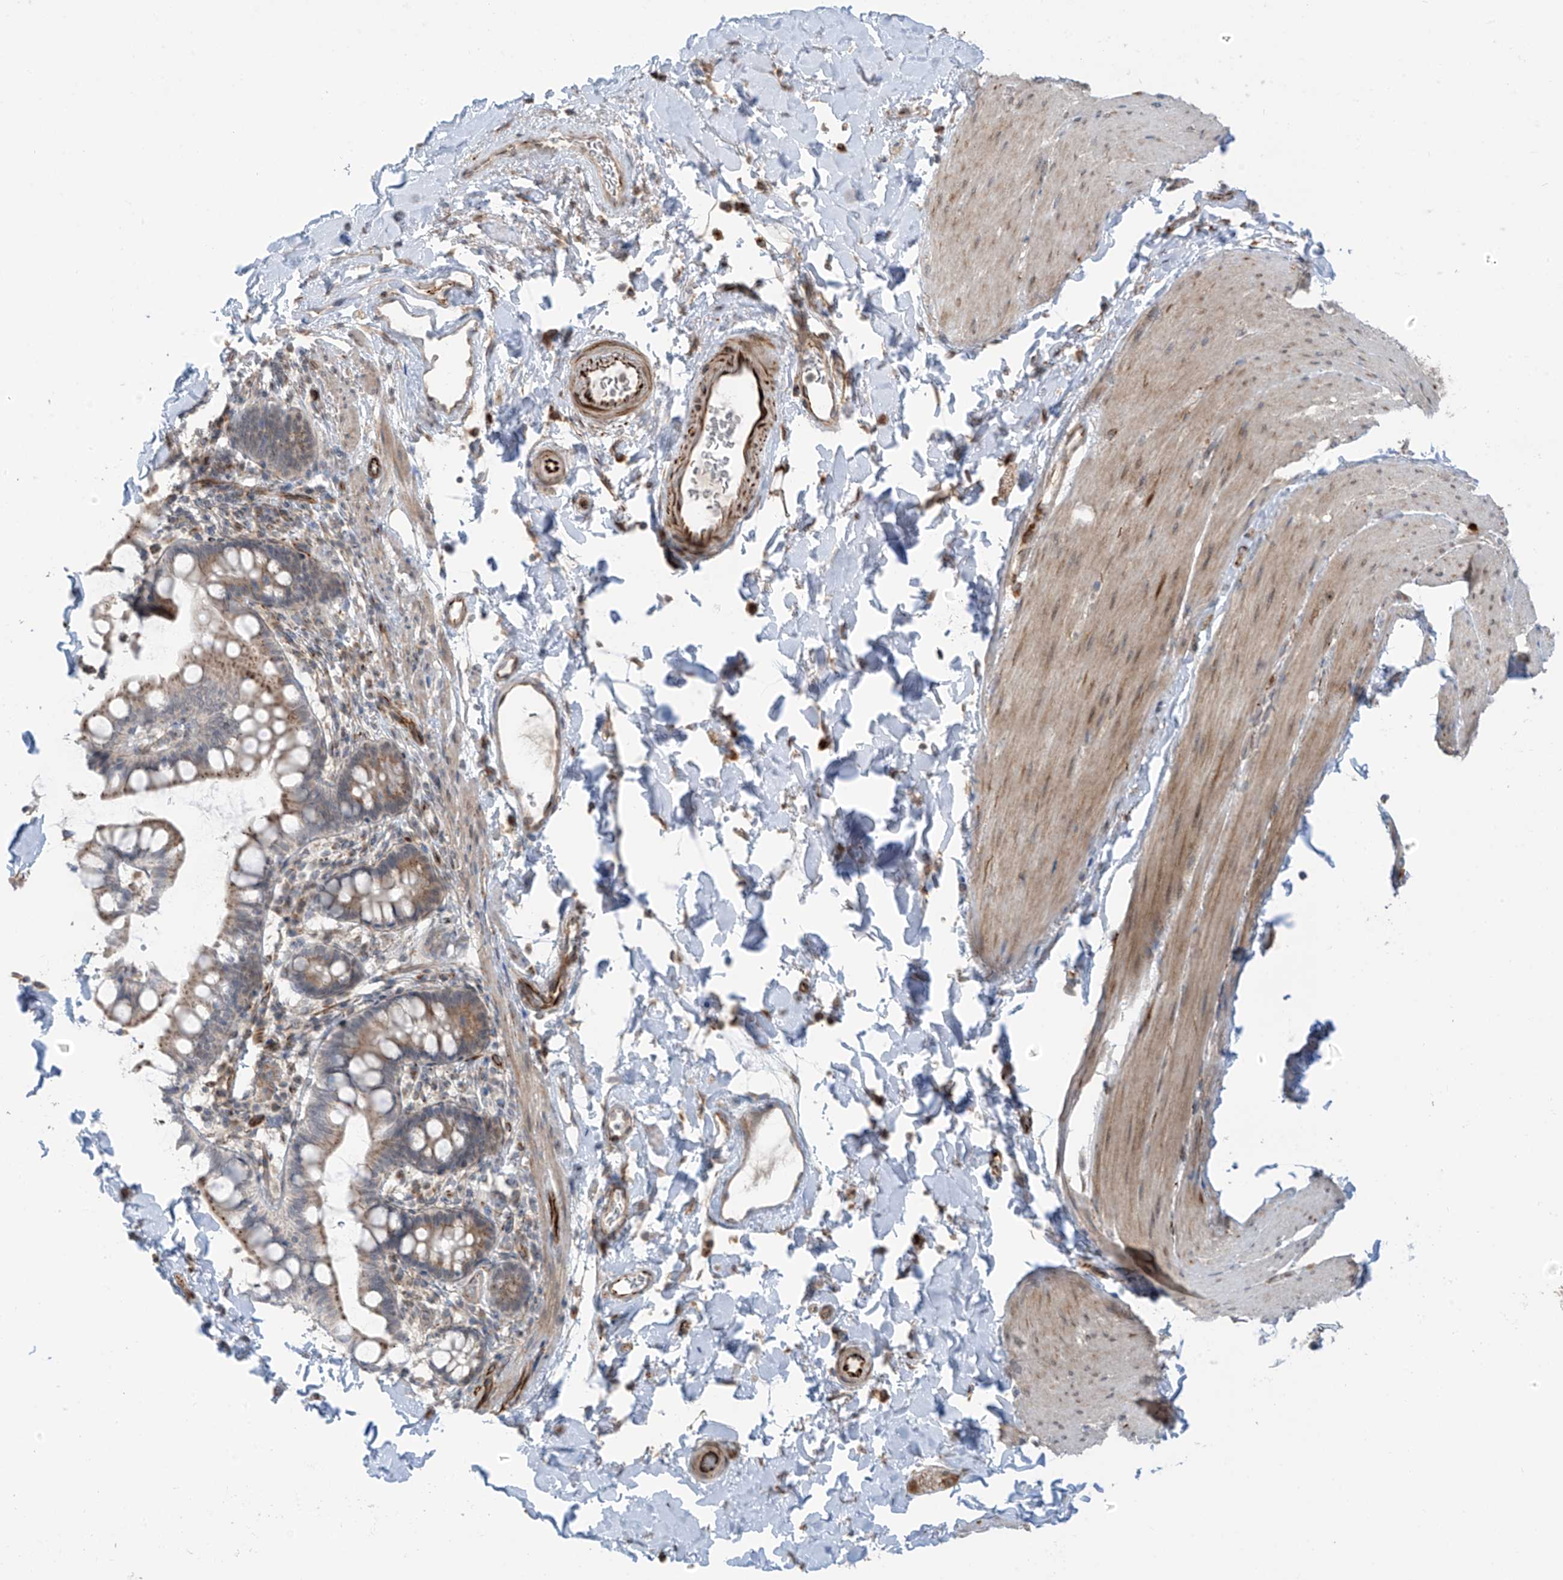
{"staining": {"intensity": "moderate", "quantity": "<25%", "location": "cytoplasmic/membranous"}, "tissue": "smooth muscle", "cell_type": "Smooth muscle cells", "image_type": "normal", "snomed": [{"axis": "morphology", "description": "Normal tissue, NOS"}, {"axis": "topography", "description": "Smooth muscle"}, {"axis": "topography", "description": "Small intestine"}], "caption": "Smooth muscle cells demonstrate moderate cytoplasmic/membranous staining in about <25% of cells in benign smooth muscle. (IHC, brightfield microscopy, high magnification).", "gene": "HS6ST2", "patient": {"sex": "female", "age": 84}}